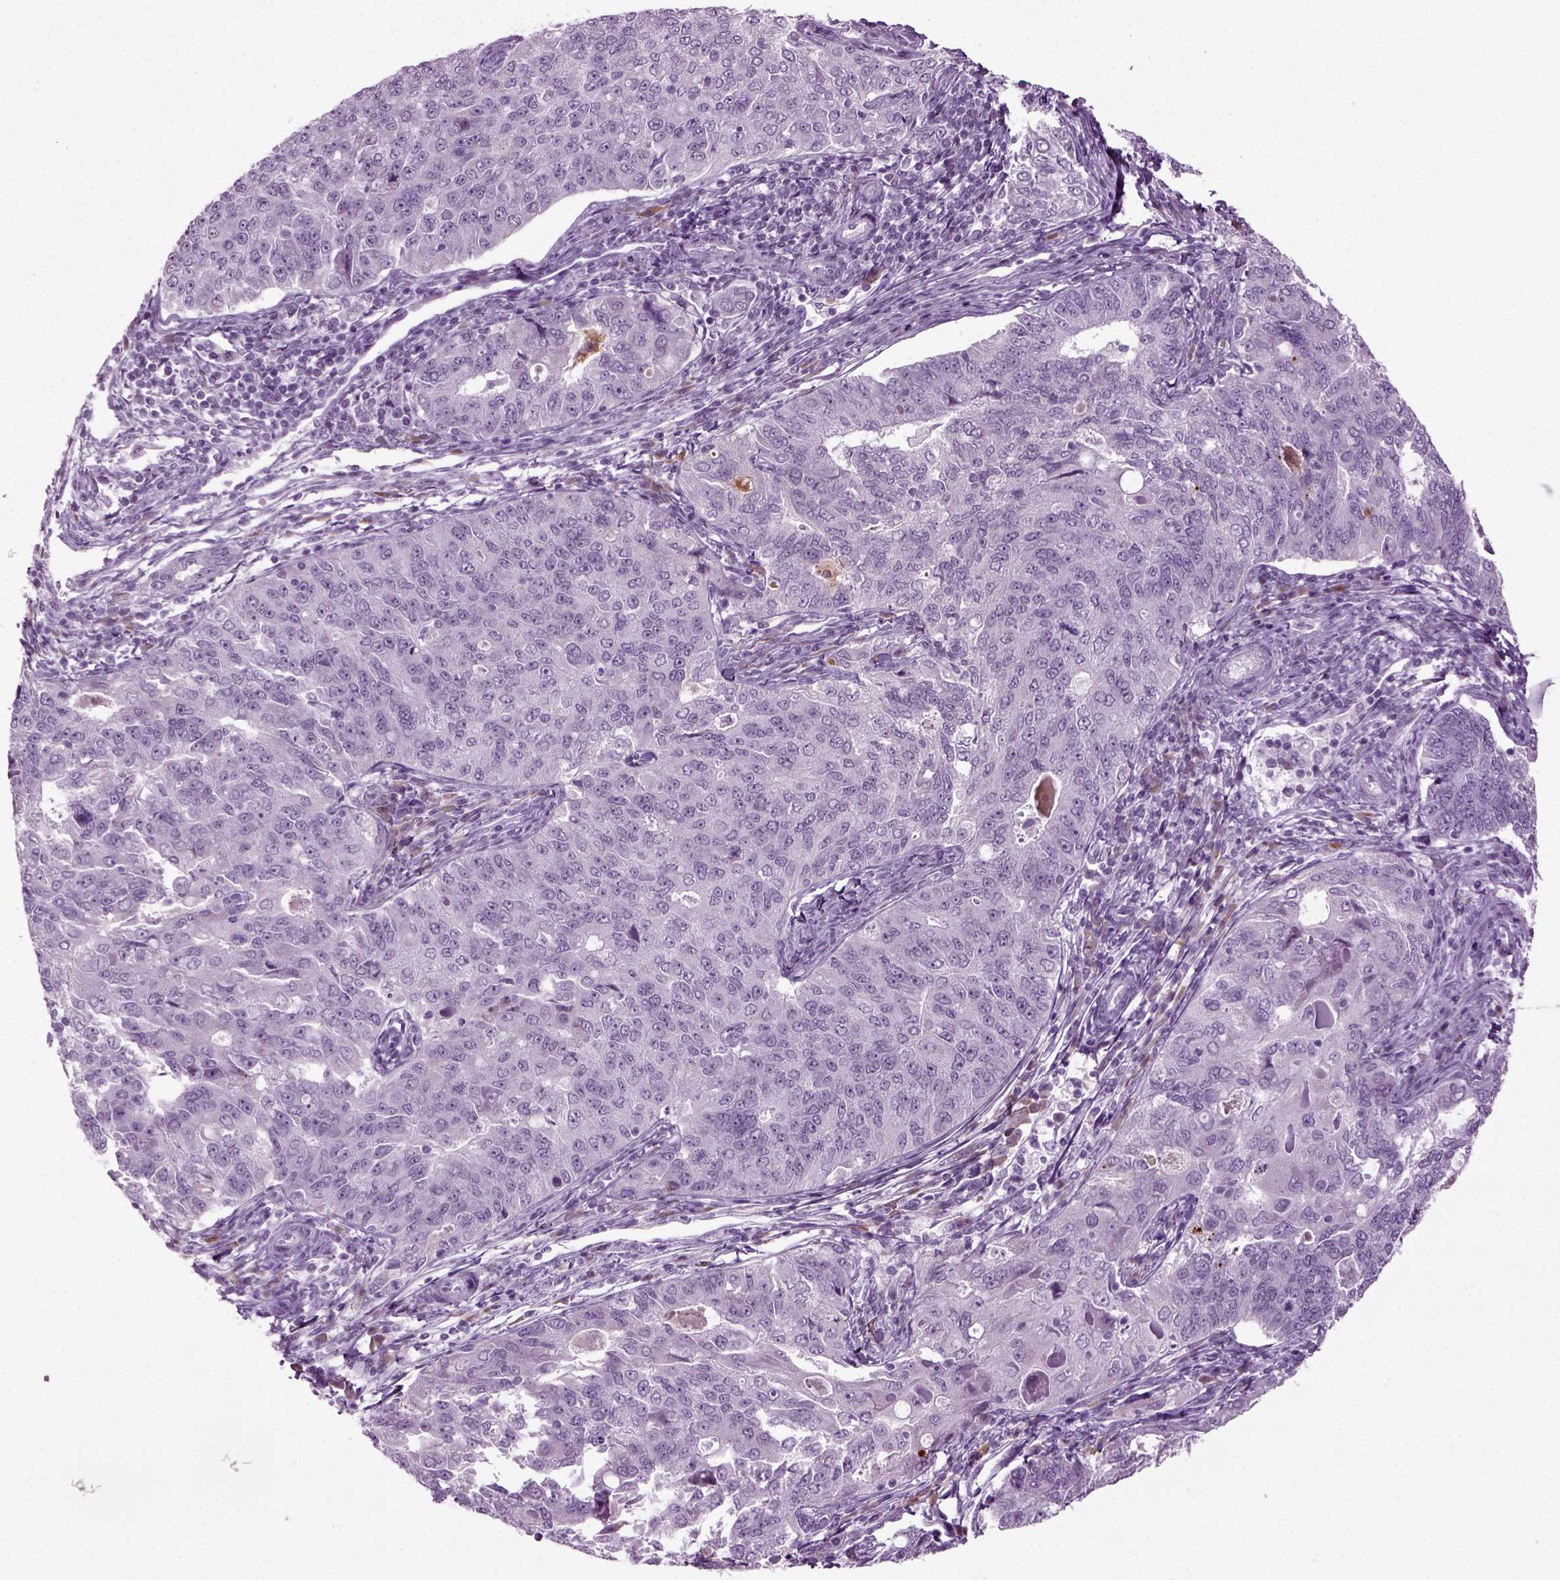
{"staining": {"intensity": "negative", "quantity": "none", "location": "none"}, "tissue": "endometrial cancer", "cell_type": "Tumor cells", "image_type": "cancer", "snomed": [{"axis": "morphology", "description": "Adenocarcinoma, NOS"}, {"axis": "topography", "description": "Endometrium"}], "caption": "There is no significant staining in tumor cells of adenocarcinoma (endometrial). The staining is performed using DAB brown chromogen with nuclei counter-stained in using hematoxylin.", "gene": "PRLH", "patient": {"sex": "female", "age": 43}}